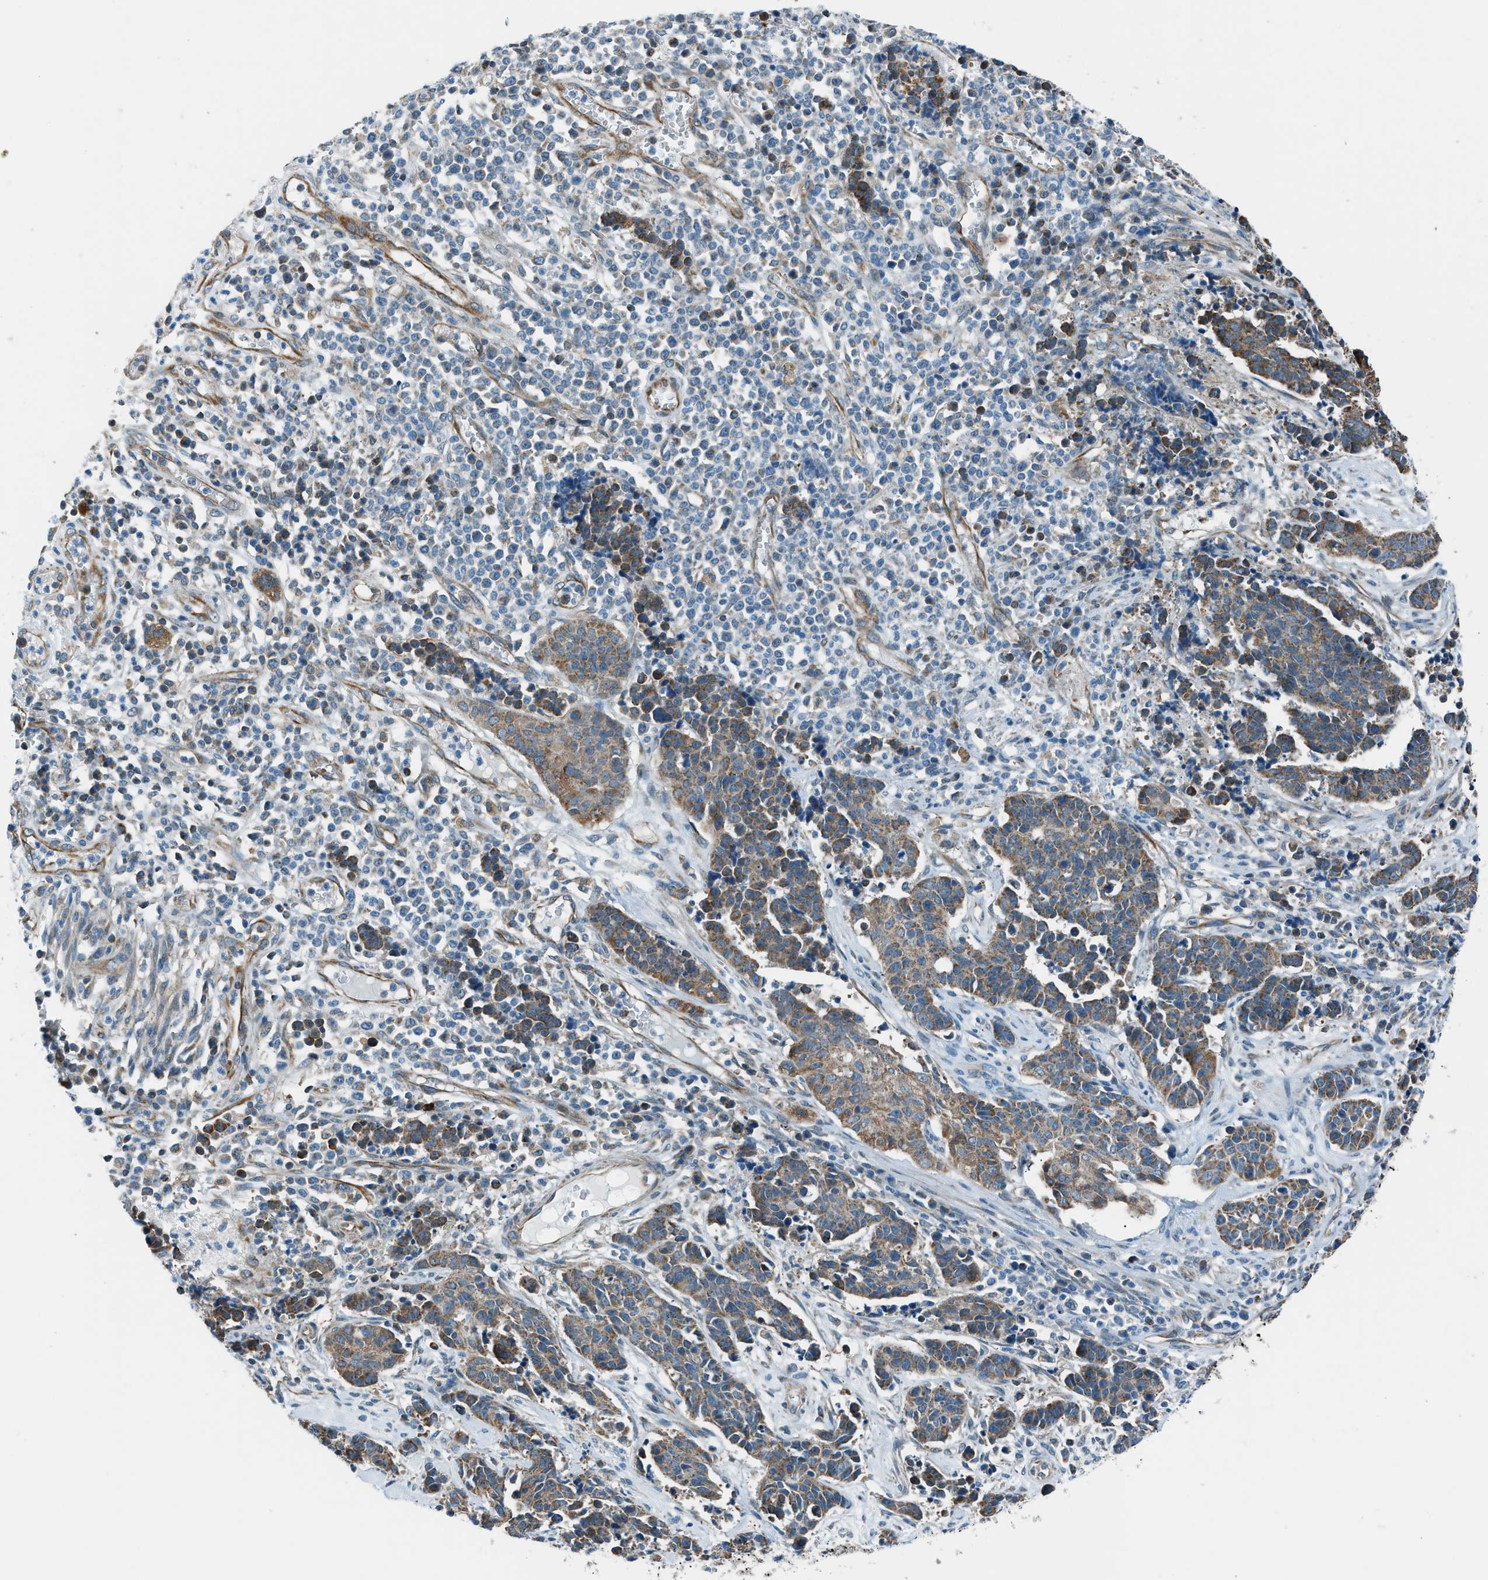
{"staining": {"intensity": "strong", "quantity": "25%-75%", "location": "cytoplasmic/membranous"}, "tissue": "cervical cancer", "cell_type": "Tumor cells", "image_type": "cancer", "snomed": [{"axis": "morphology", "description": "Squamous cell carcinoma, NOS"}, {"axis": "topography", "description": "Cervix"}], "caption": "Immunohistochemistry histopathology image of neoplastic tissue: cervical squamous cell carcinoma stained using immunohistochemistry (IHC) exhibits high levels of strong protein expression localized specifically in the cytoplasmic/membranous of tumor cells, appearing as a cytoplasmic/membranous brown color.", "gene": "PIGG", "patient": {"sex": "female", "age": 35}}